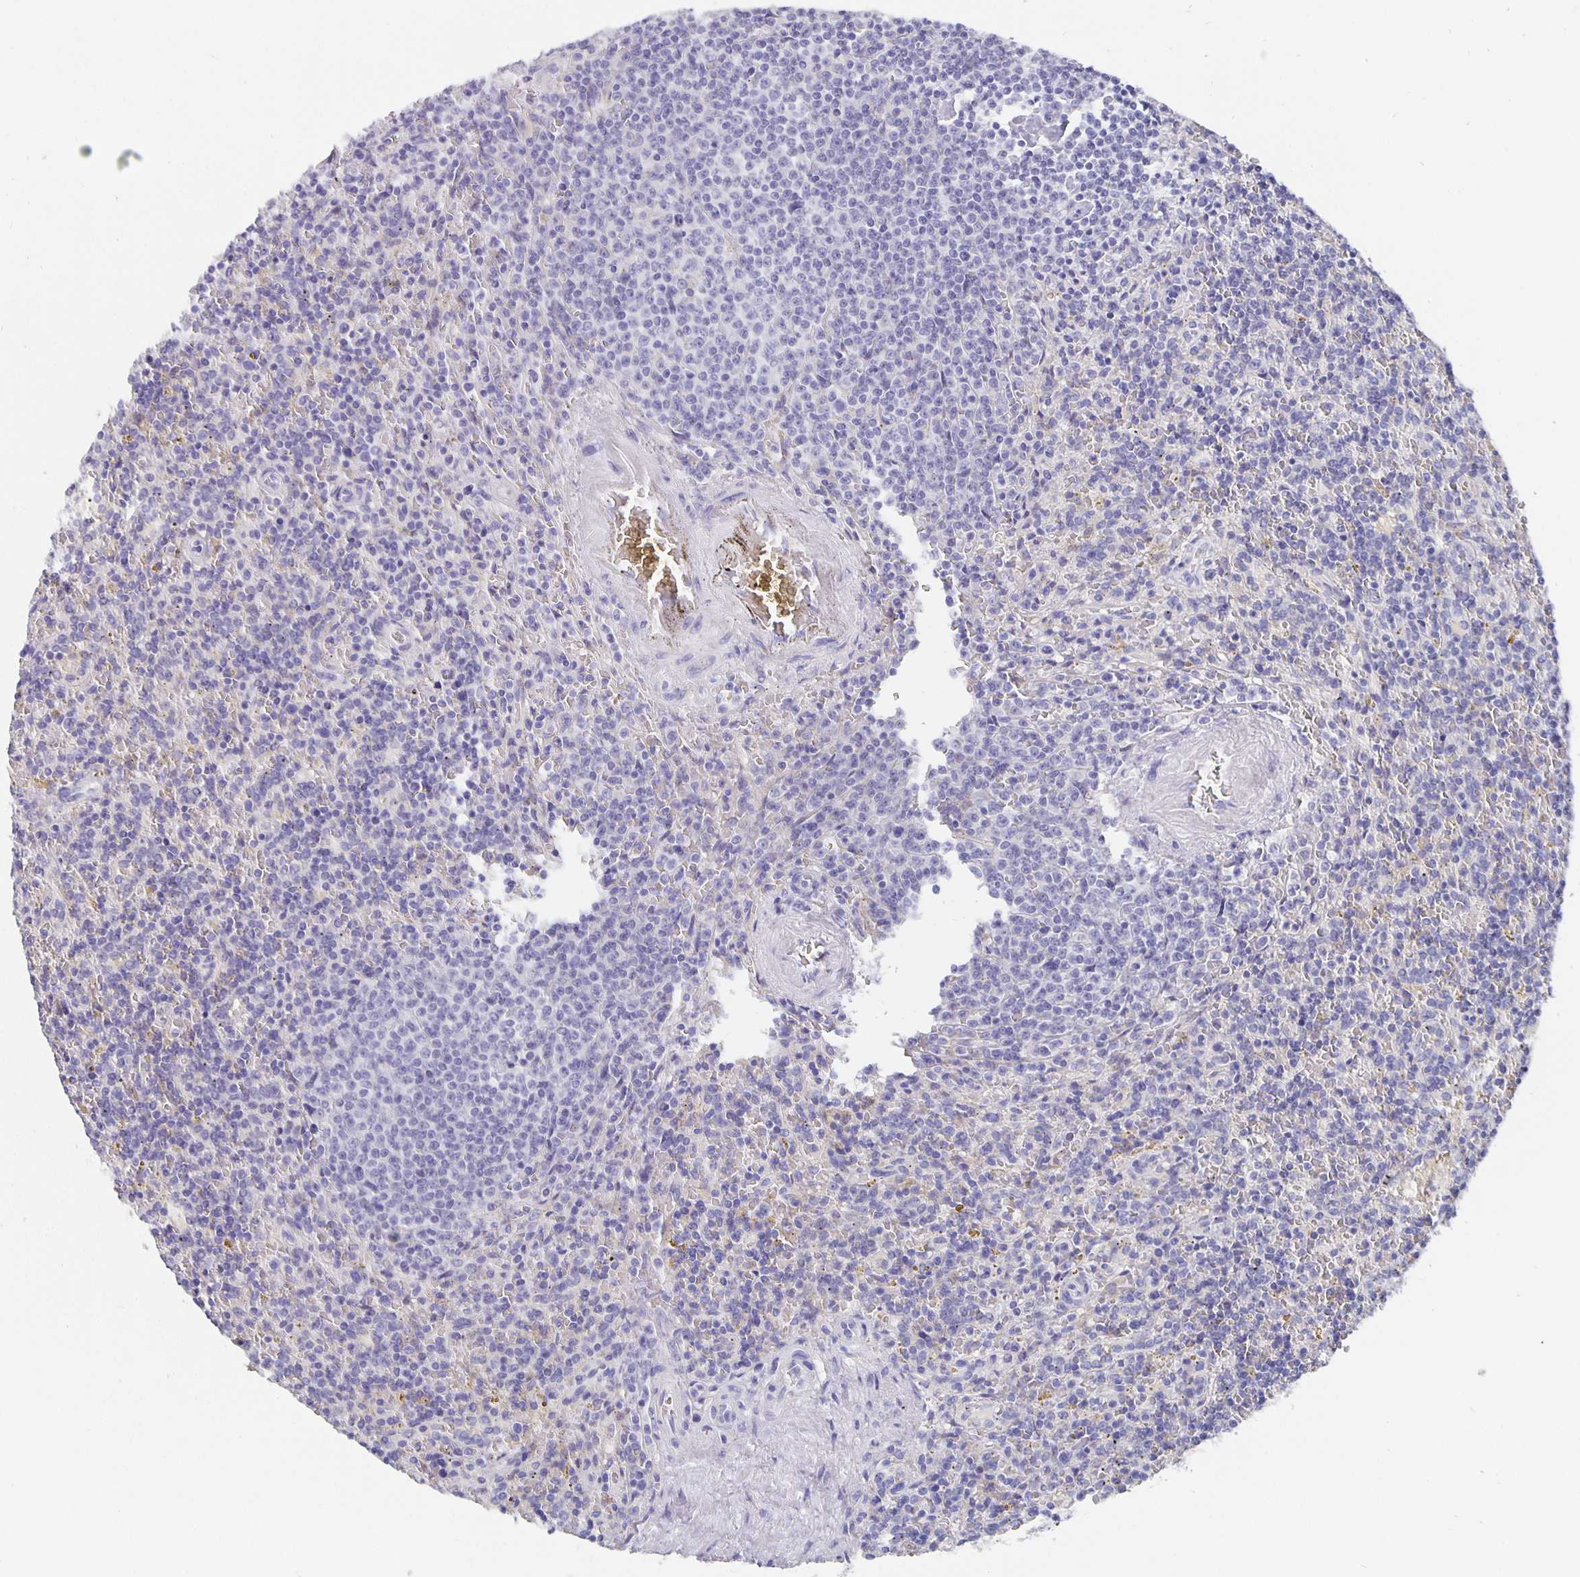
{"staining": {"intensity": "negative", "quantity": "none", "location": "none"}, "tissue": "lymphoma", "cell_type": "Tumor cells", "image_type": "cancer", "snomed": [{"axis": "morphology", "description": "Malignant lymphoma, non-Hodgkin's type, Low grade"}, {"axis": "topography", "description": "Spleen"}], "caption": "Immunohistochemistry image of human lymphoma stained for a protein (brown), which exhibits no expression in tumor cells.", "gene": "CFAP74", "patient": {"sex": "male", "age": 67}}